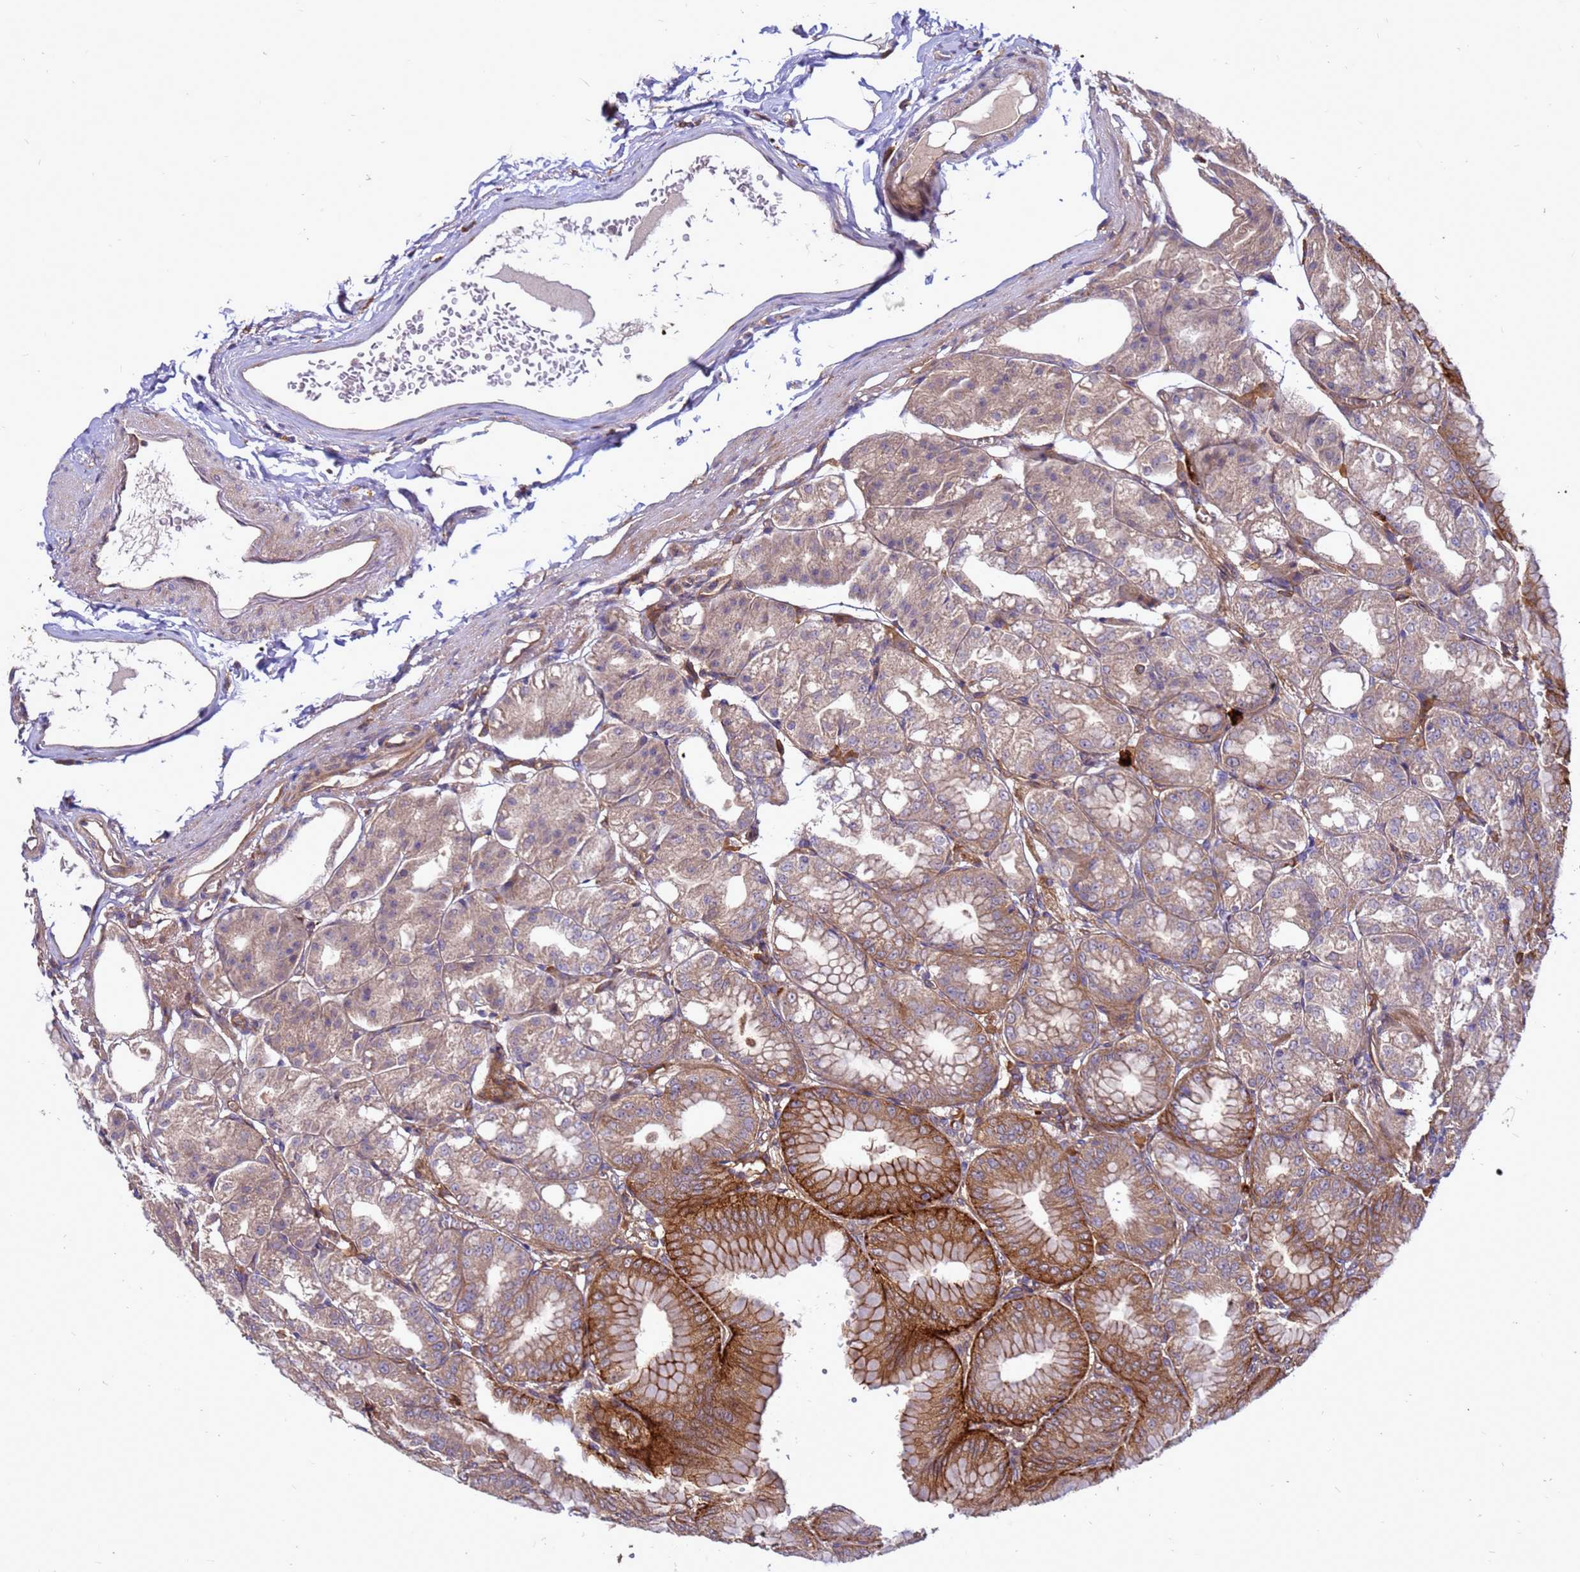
{"staining": {"intensity": "strong", "quantity": "25%-75%", "location": "cytoplasmic/membranous"}, "tissue": "stomach", "cell_type": "Glandular cells", "image_type": "normal", "snomed": [{"axis": "morphology", "description": "Normal tissue, NOS"}, {"axis": "topography", "description": "Stomach, lower"}], "caption": "Immunohistochemistry (IHC) micrograph of unremarkable stomach: stomach stained using immunohistochemistry demonstrates high levels of strong protein expression localized specifically in the cytoplasmic/membranous of glandular cells, appearing as a cytoplasmic/membranous brown color.", "gene": "RNF215", "patient": {"sex": "male", "age": 71}}